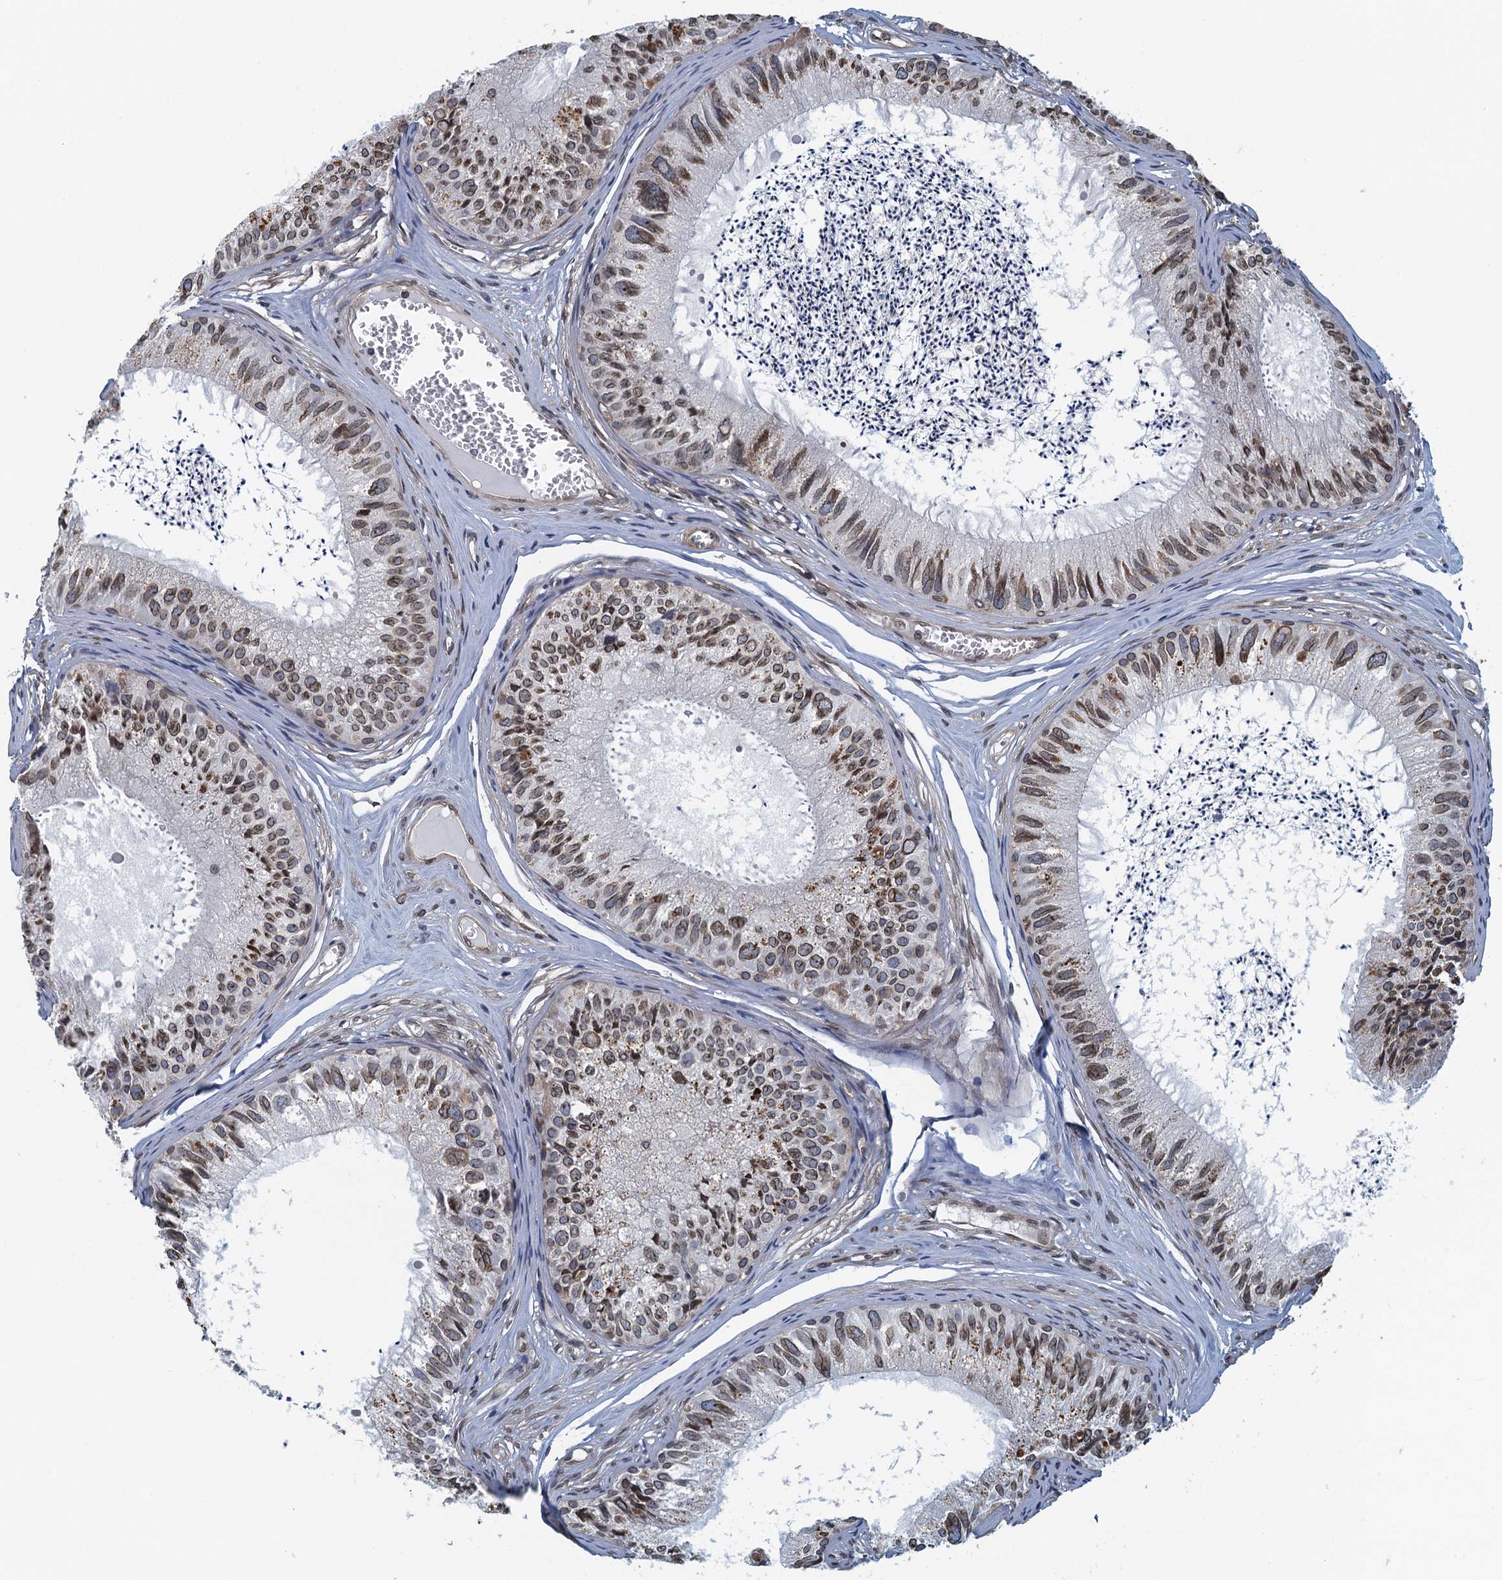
{"staining": {"intensity": "moderate", "quantity": "25%-75%", "location": "cytoplasmic/membranous,nuclear"}, "tissue": "epididymis", "cell_type": "Glandular cells", "image_type": "normal", "snomed": [{"axis": "morphology", "description": "Normal tissue, NOS"}, {"axis": "topography", "description": "Epididymis"}], "caption": "Protein expression analysis of benign human epididymis reveals moderate cytoplasmic/membranous,nuclear positivity in approximately 25%-75% of glandular cells. The protein is stained brown, and the nuclei are stained in blue (DAB IHC with brightfield microscopy, high magnification).", "gene": "CCDC34", "patient": {"sex": "male", "age": 79}}